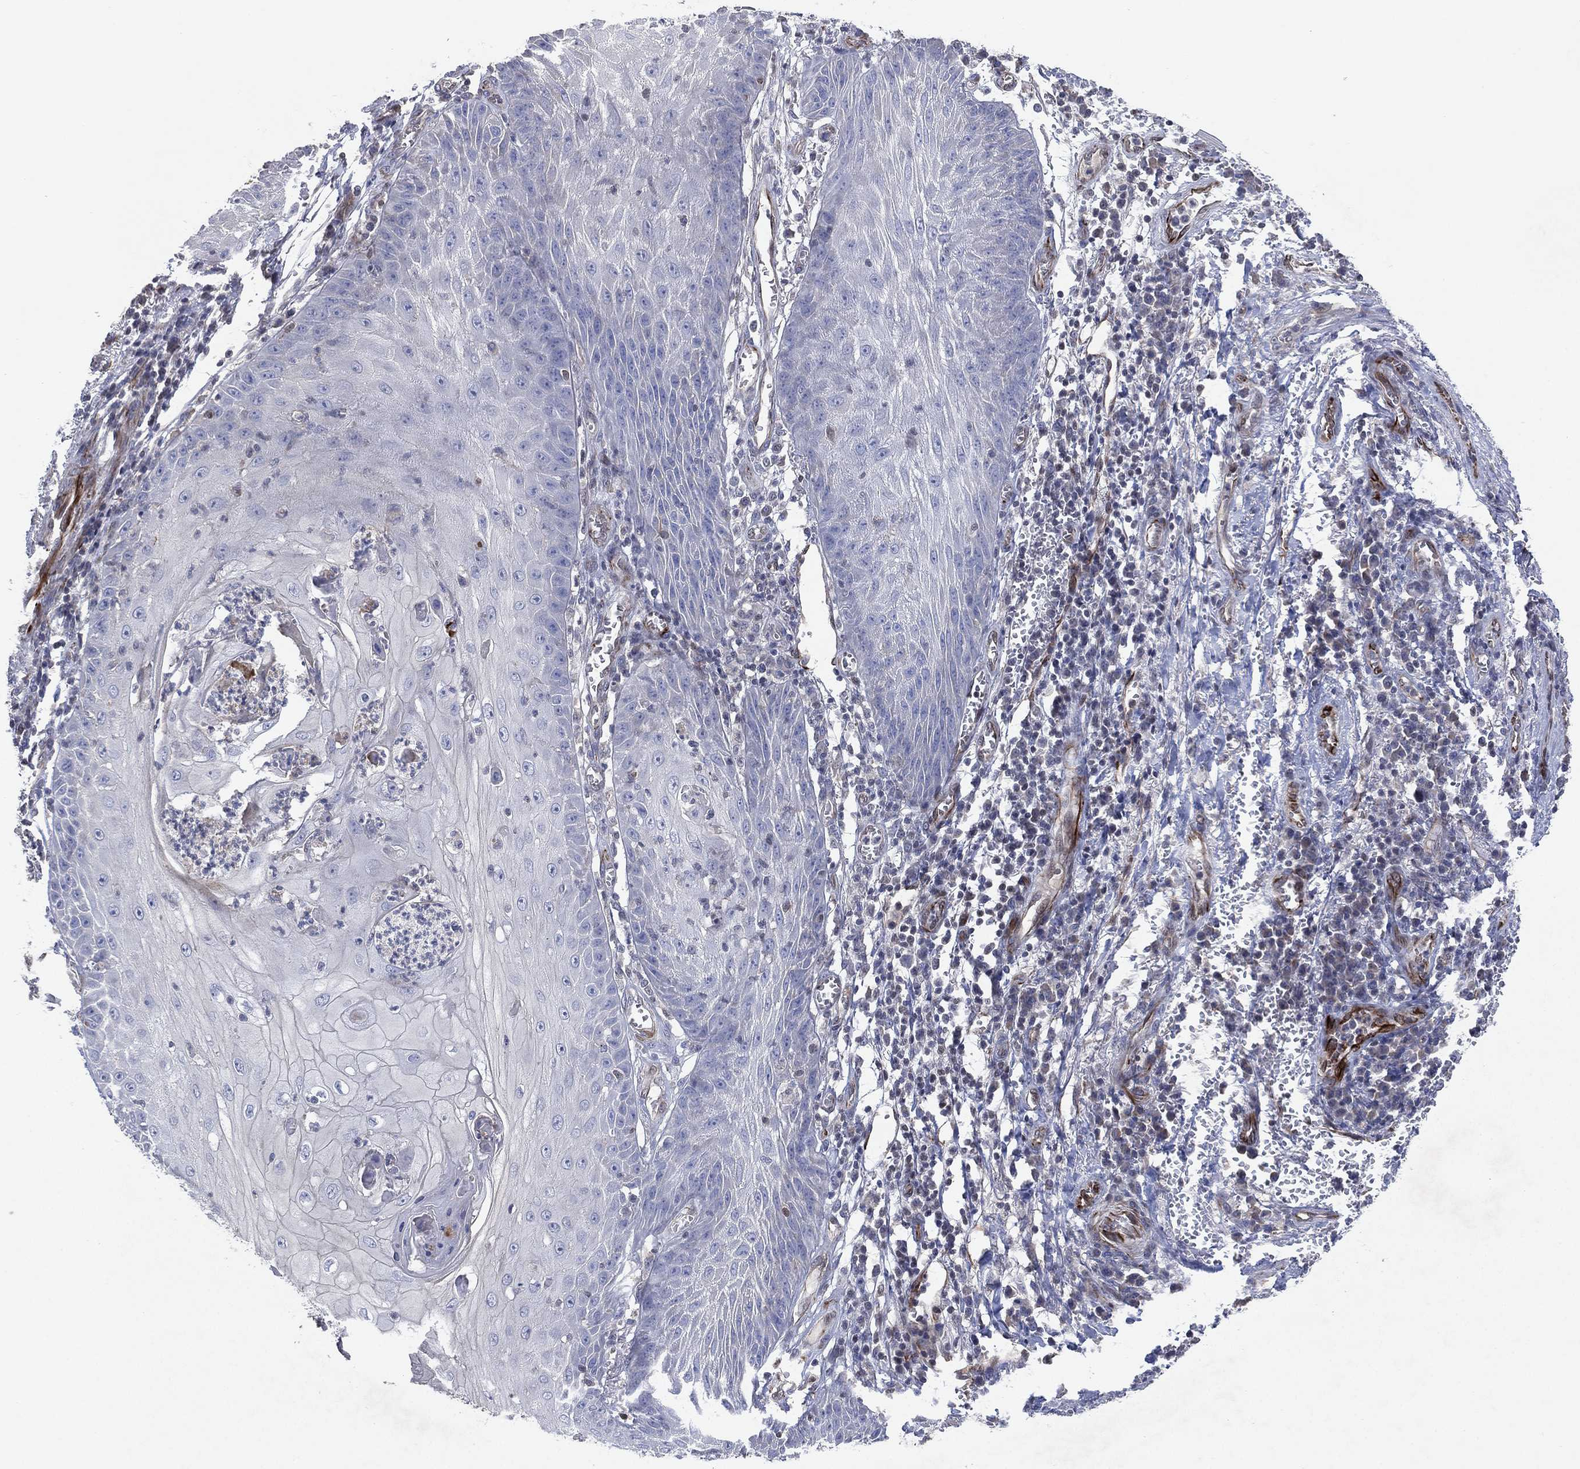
{"staining": {"intensity": "negative", "quantity": "none", "location": "none"}, "tissue": "skin cancer", "cell_type": "Tumor cells", "image_type": "cancer", "snomed": [{"axis": "morphology", "description": "Squamous cell carcinoma, NOS"}, {"axis": "topography", "description": "Skin"}], "caption": "A photomicrograph of human skin squamous cell carcinoma is negative for staining in tumor cells.", "gene": "FLI1", "patient": {"sex": "male", "age": 70}}